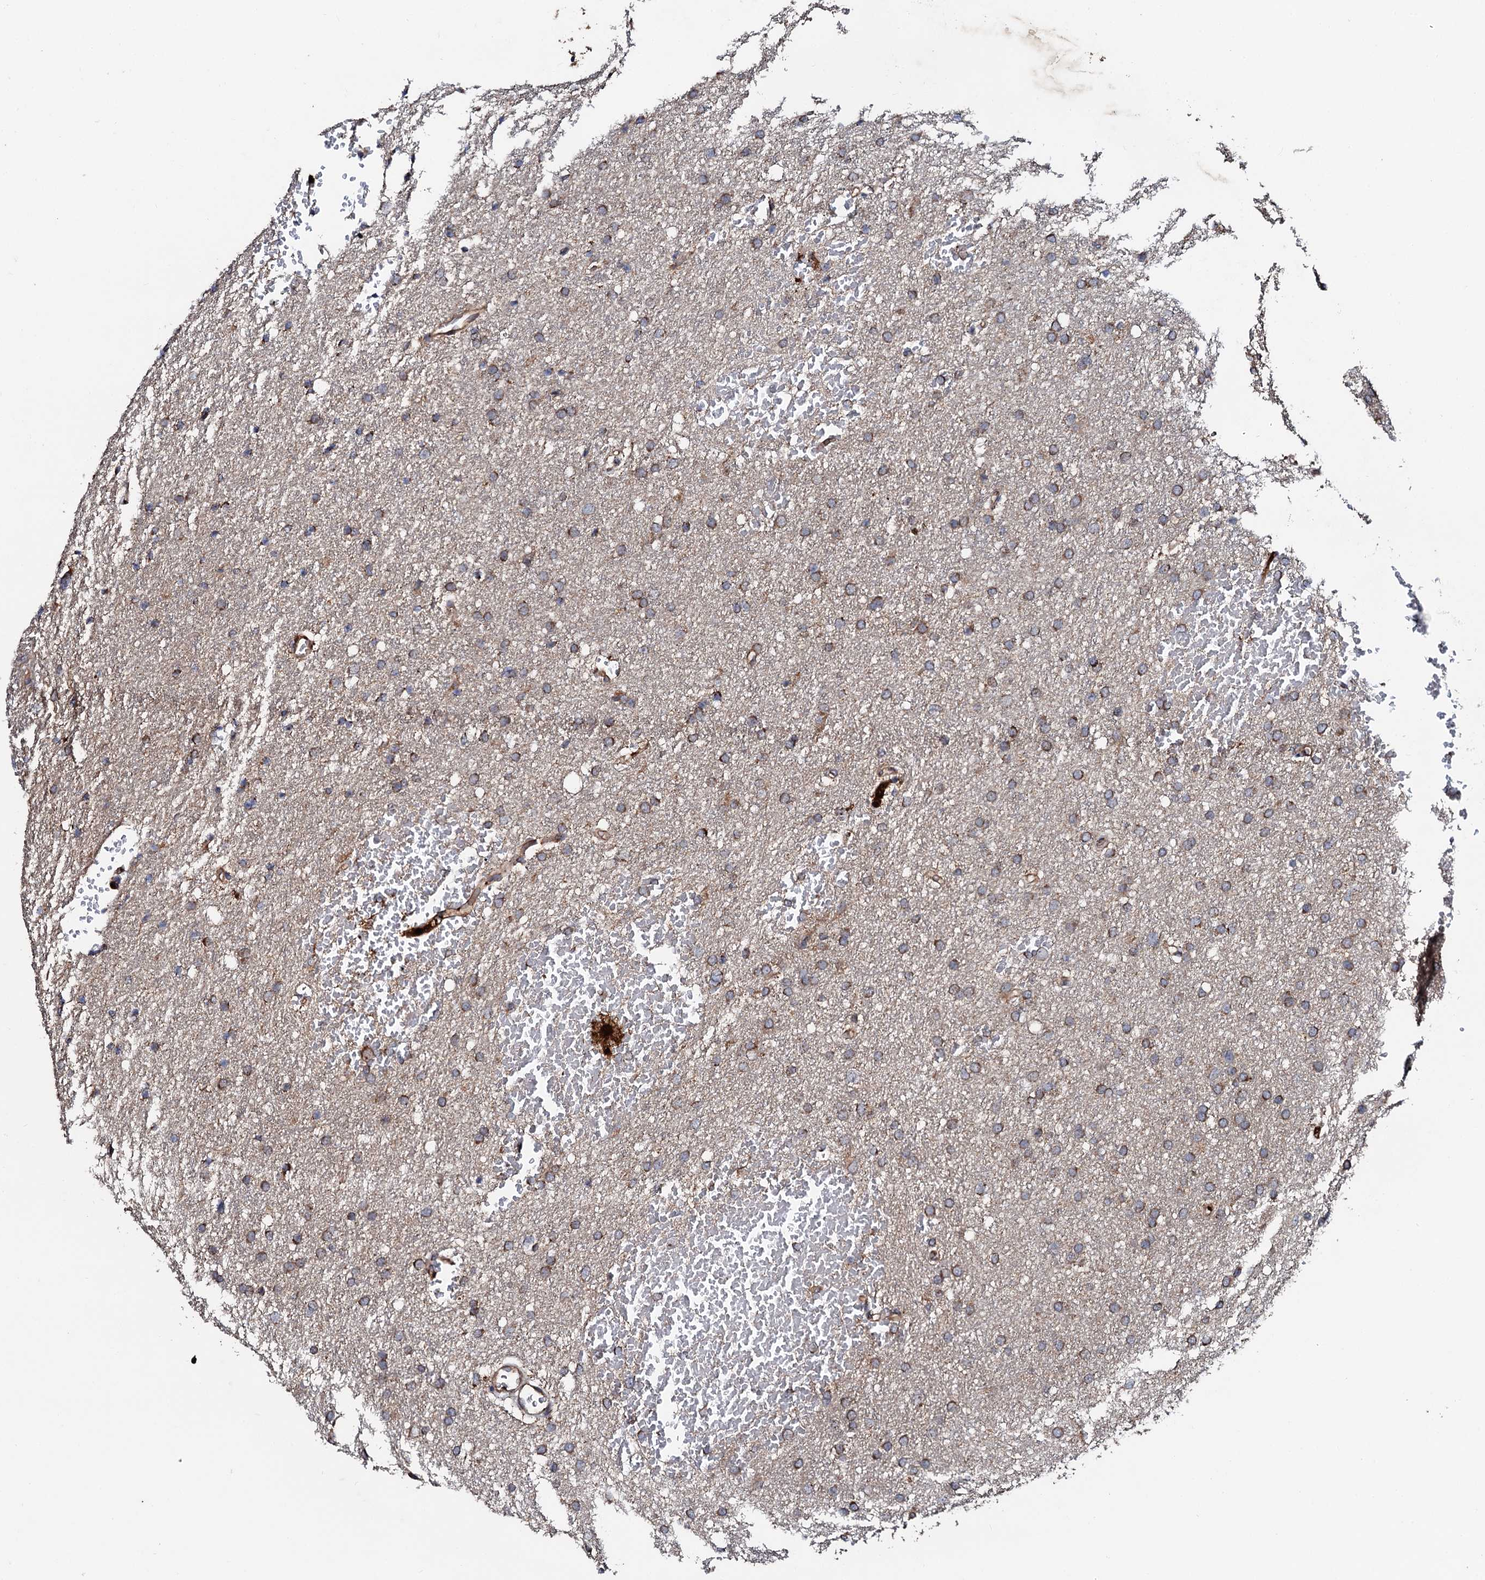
{"staining": {"intensity": "moderate", "quantity": ">75%", "location": "cytoplasmic/membranous"}, "tissue": "glioma", "cell_type": "Tumor cells", "image_type": "cancer", "snomed": [{"axis": "morphology", "description": "Glioma, malignant, High grade"}, {"axis": "topography", "description": "Cerebral cortex"}], "caption": "Moderate cytoplasmic/membranous staining is appreciated in approximately >75% of tumor cells in malignant glioma (high-grade). The staining is performed using DAB brown chromogen to label protein expression. The nuclei are counter-stained blue using hematoxylin.", "gene": "SDHAF2", "patient": {"sex": "female", "age": 36}}